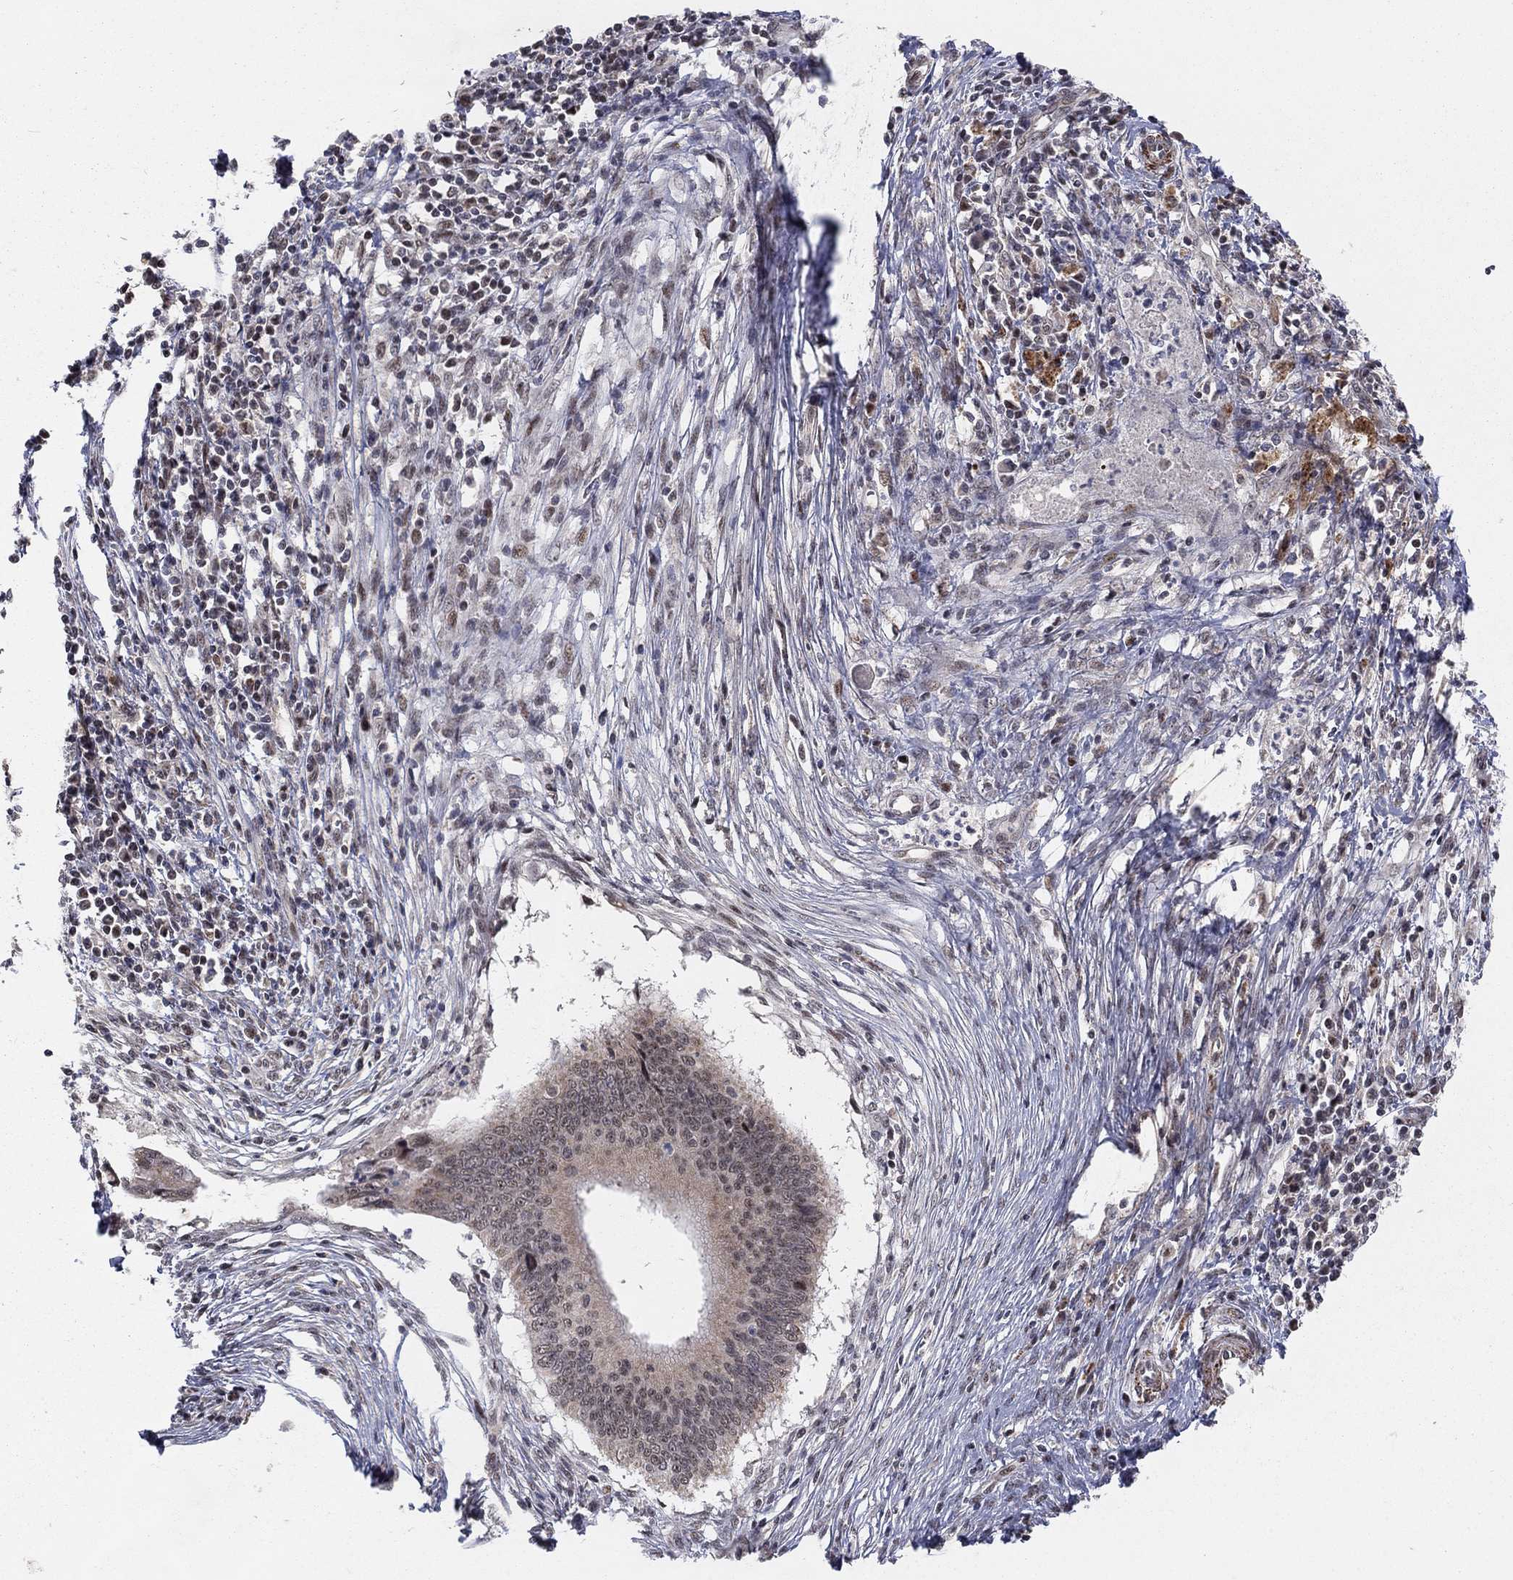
{"staining": {"intensity": "moderate", "quantity": "<25%", "location": "cytoplasmic/membranous"}, "tissue": "cervical cancer", "cell_type": "Tumor cells", "image_type": "cancer", "snomed": [{"axis": "morphology", "description": "Adenocarcinoma, NOS"}, {"axis": "topography", "description": "Cervix"}], "caption": "High-magnification brightfield microscopy of cervical cancer stained with DAB (brown) and counterstained with hematoxylin (blue). tumor cells exhibit moderate cytoplasmic/membranous expression is identified in approximately<25% of cells. Using DAB (brown) and hematoxylin (blue) stains, captured at high magnification using brightfield microscopy.", "gene": "ZNF395", "patient": {"sex": "female", "age": 42}}